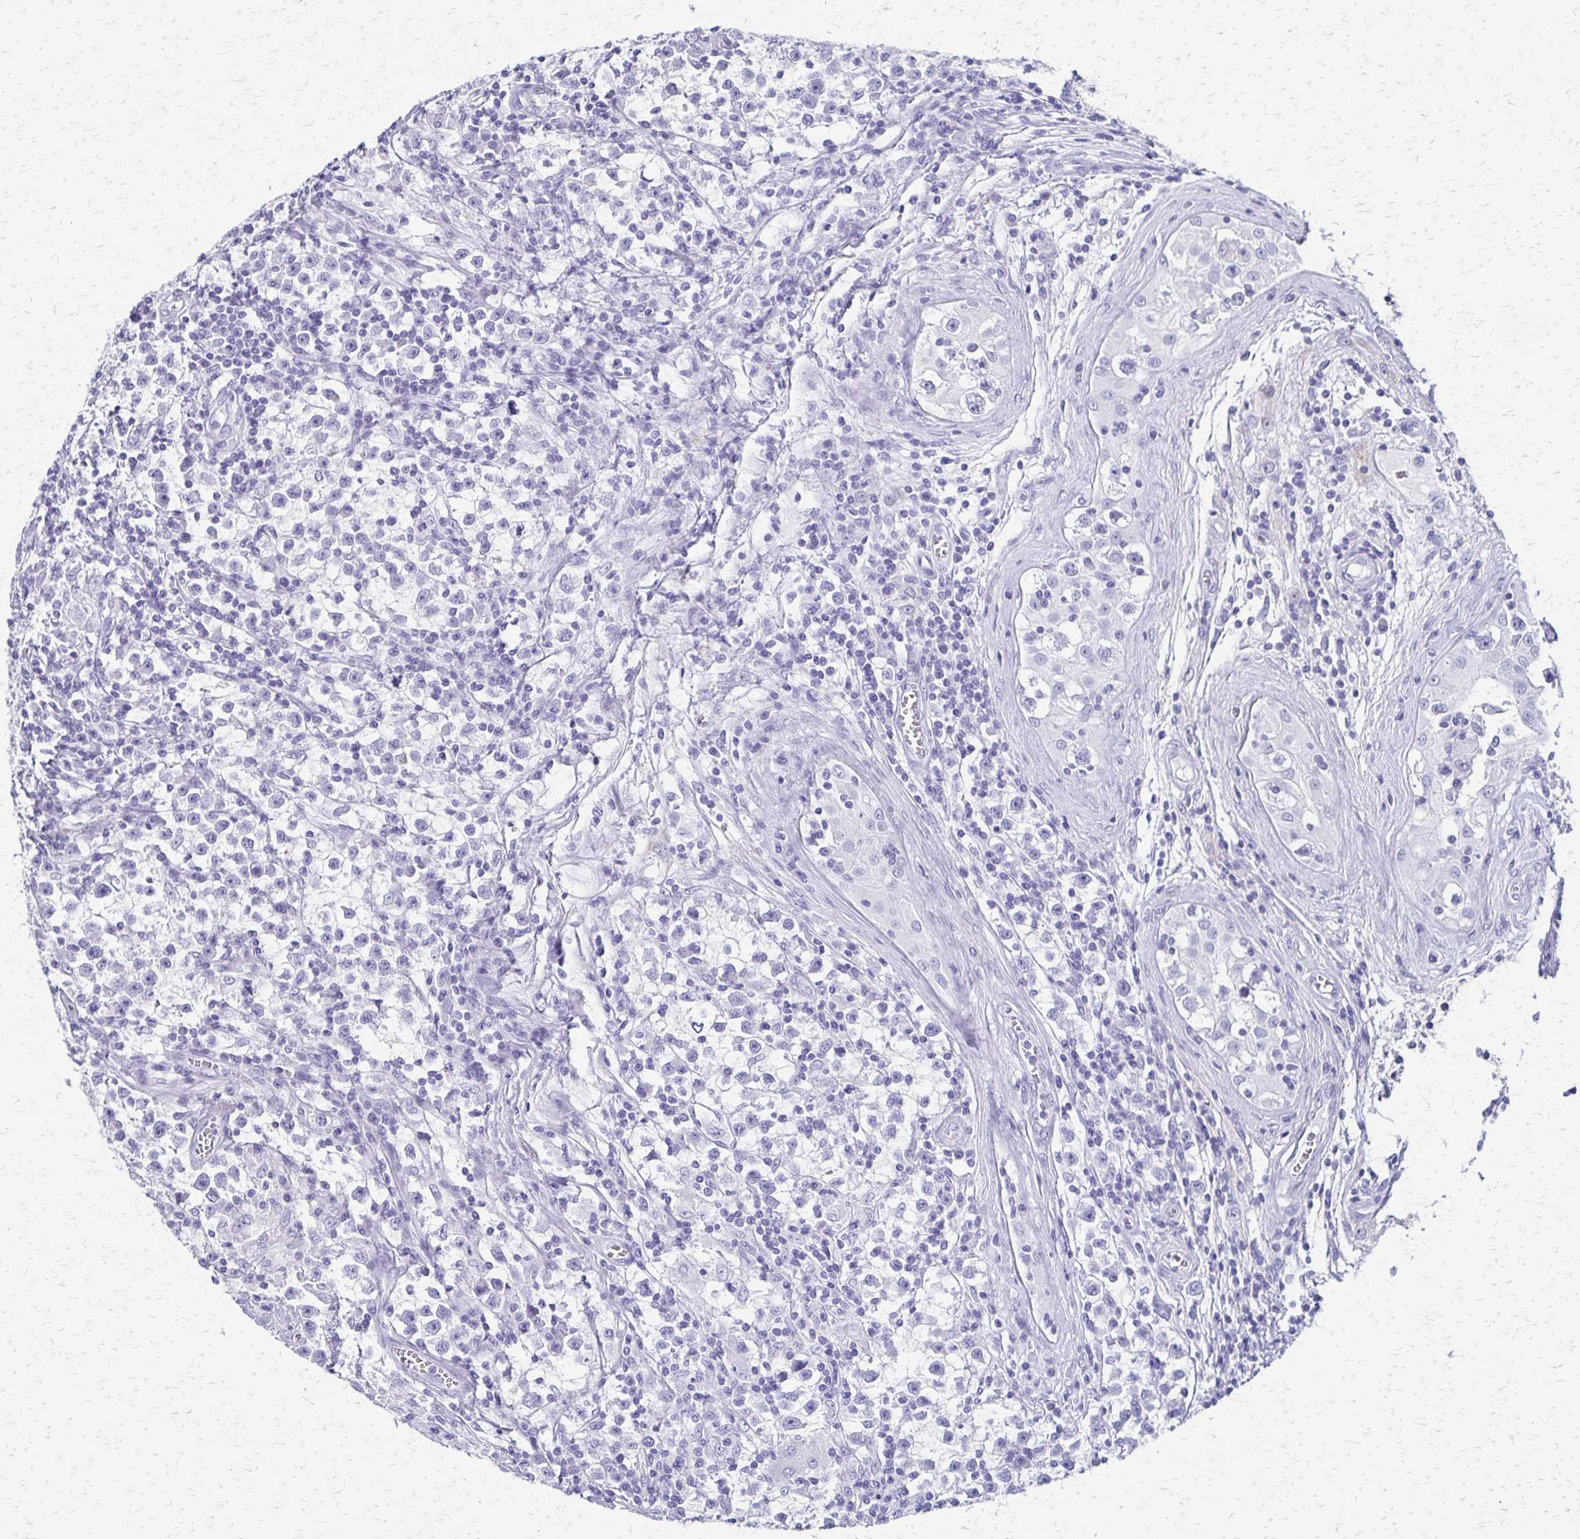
{"staining": {"intensity": "negative", "quantity": "none", "location": "none"}, "tissue": "testis cancer", "cell_type": "Tumor cells", "image_type": "cancer", "snomed": [{"axis": "morphology", "description": "Seminoma, NOS"}, {"axis": "topography", "description": "Testis"}], "caption": "This histopathology image is of testis cancer (seminoma) stained with immunohistochemistry (IHC) to label a protein in brown with the nuclei are counter-stained blue. There is no positivity in tumor cells. (DAB (3,3'-diaminobenzidine) immunohistochemistry visualized using brightfield microscopy, high magnification).", "gene": "ZSCAN5B", "patient": {"sex": "male", "age": 31}}